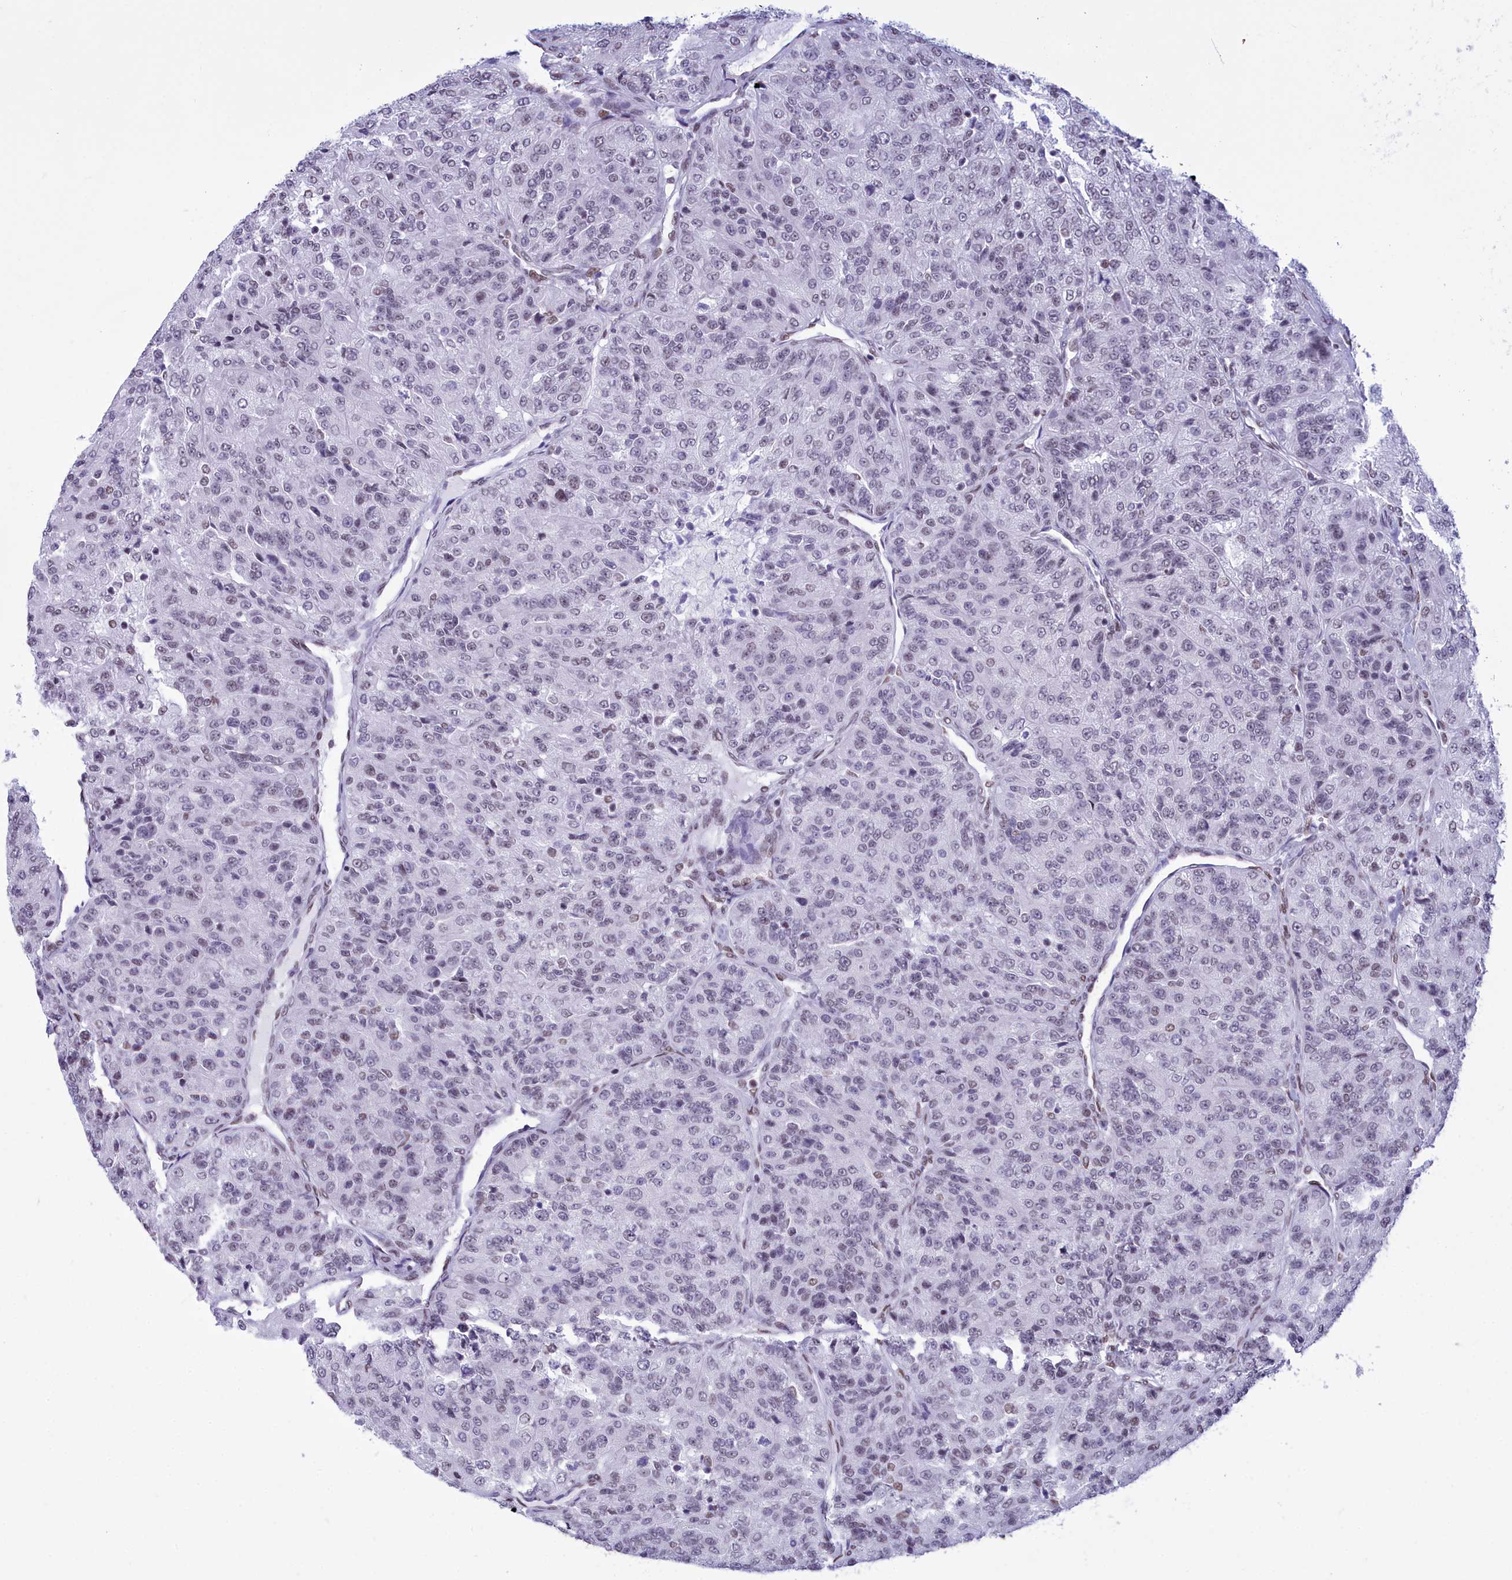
{"staining": {"intensity": "weak", "quantity": "25%-75%", "location": "nuclear"}, "tissue": "renal cancer", "cell_type": "Tumor cells", "image_type": "cancer", "snomed": [{"axis": "morphology", "description": "Adenocarcinoma, NOS"}, {"axis": "topography", "description": "Kidney"}], "caption": "The micrograph shows immunohistochemical staining of renal adenocarcinoma. There is weak nuclear positivity is appreciated in about 25%-75% of tumor cells.", "gene": "CDC26", "patient": {"sex": "female", "age": 63}}